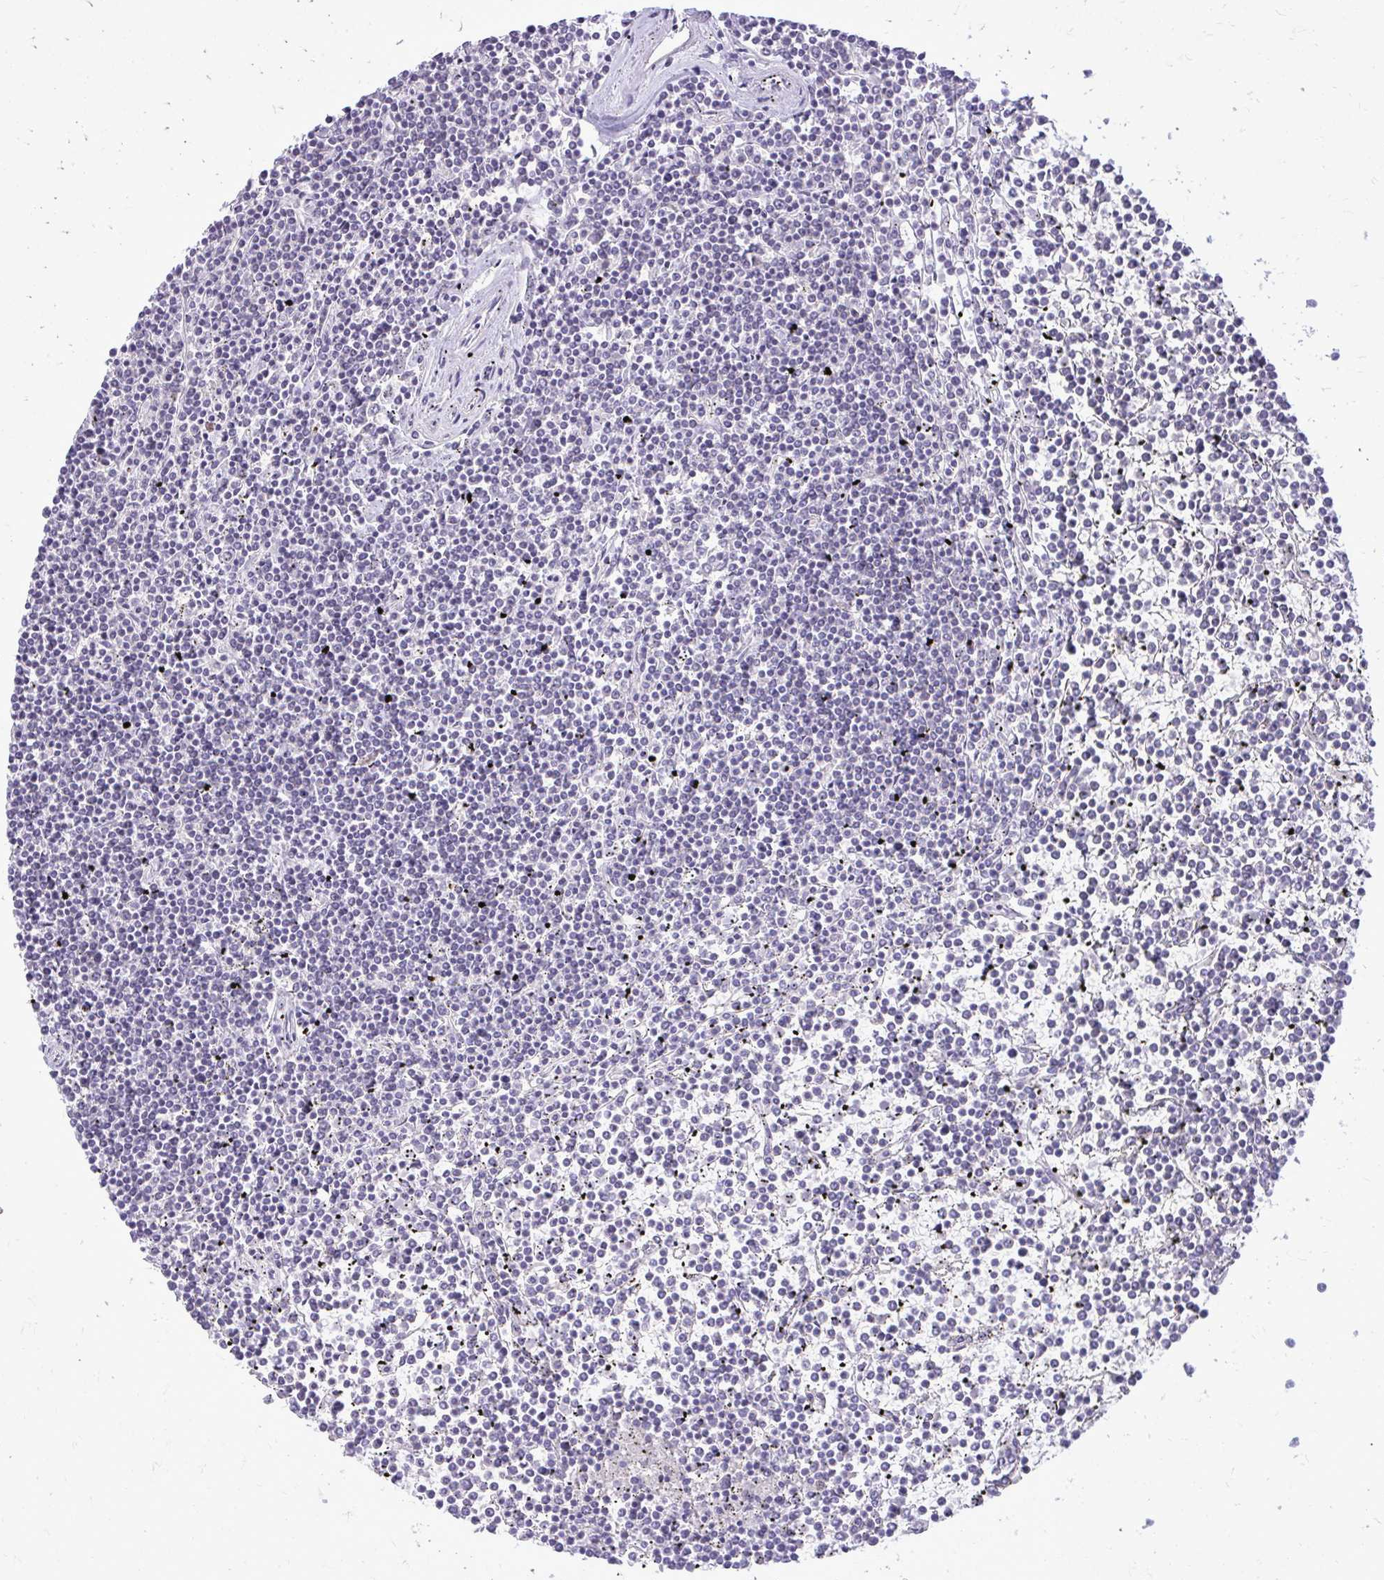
{"staining": {"intensity": "negative", "quantity": "none", "location": "none"}, "tissue": "lymphoma", "cell_type": "Tumor cells", "image_type": "cancer", "snomed": [{"axis": "morphology", "description": "Malignant lymphoma, non-Hodgkin's type, Low grade"}, {"axis": "topography", "description": "Spleen"}], "caption": "An immunohistochemistry photomicrograph of malignant lymphoma, non-Hodgkin's type (low-grade) is shown. There is no staining in tumor cells of malignant lymphoma, non-Hodgkin's type (low-grade).", "gene": "SPTBN2", "patient": {"sex": "female", "age": 19}}